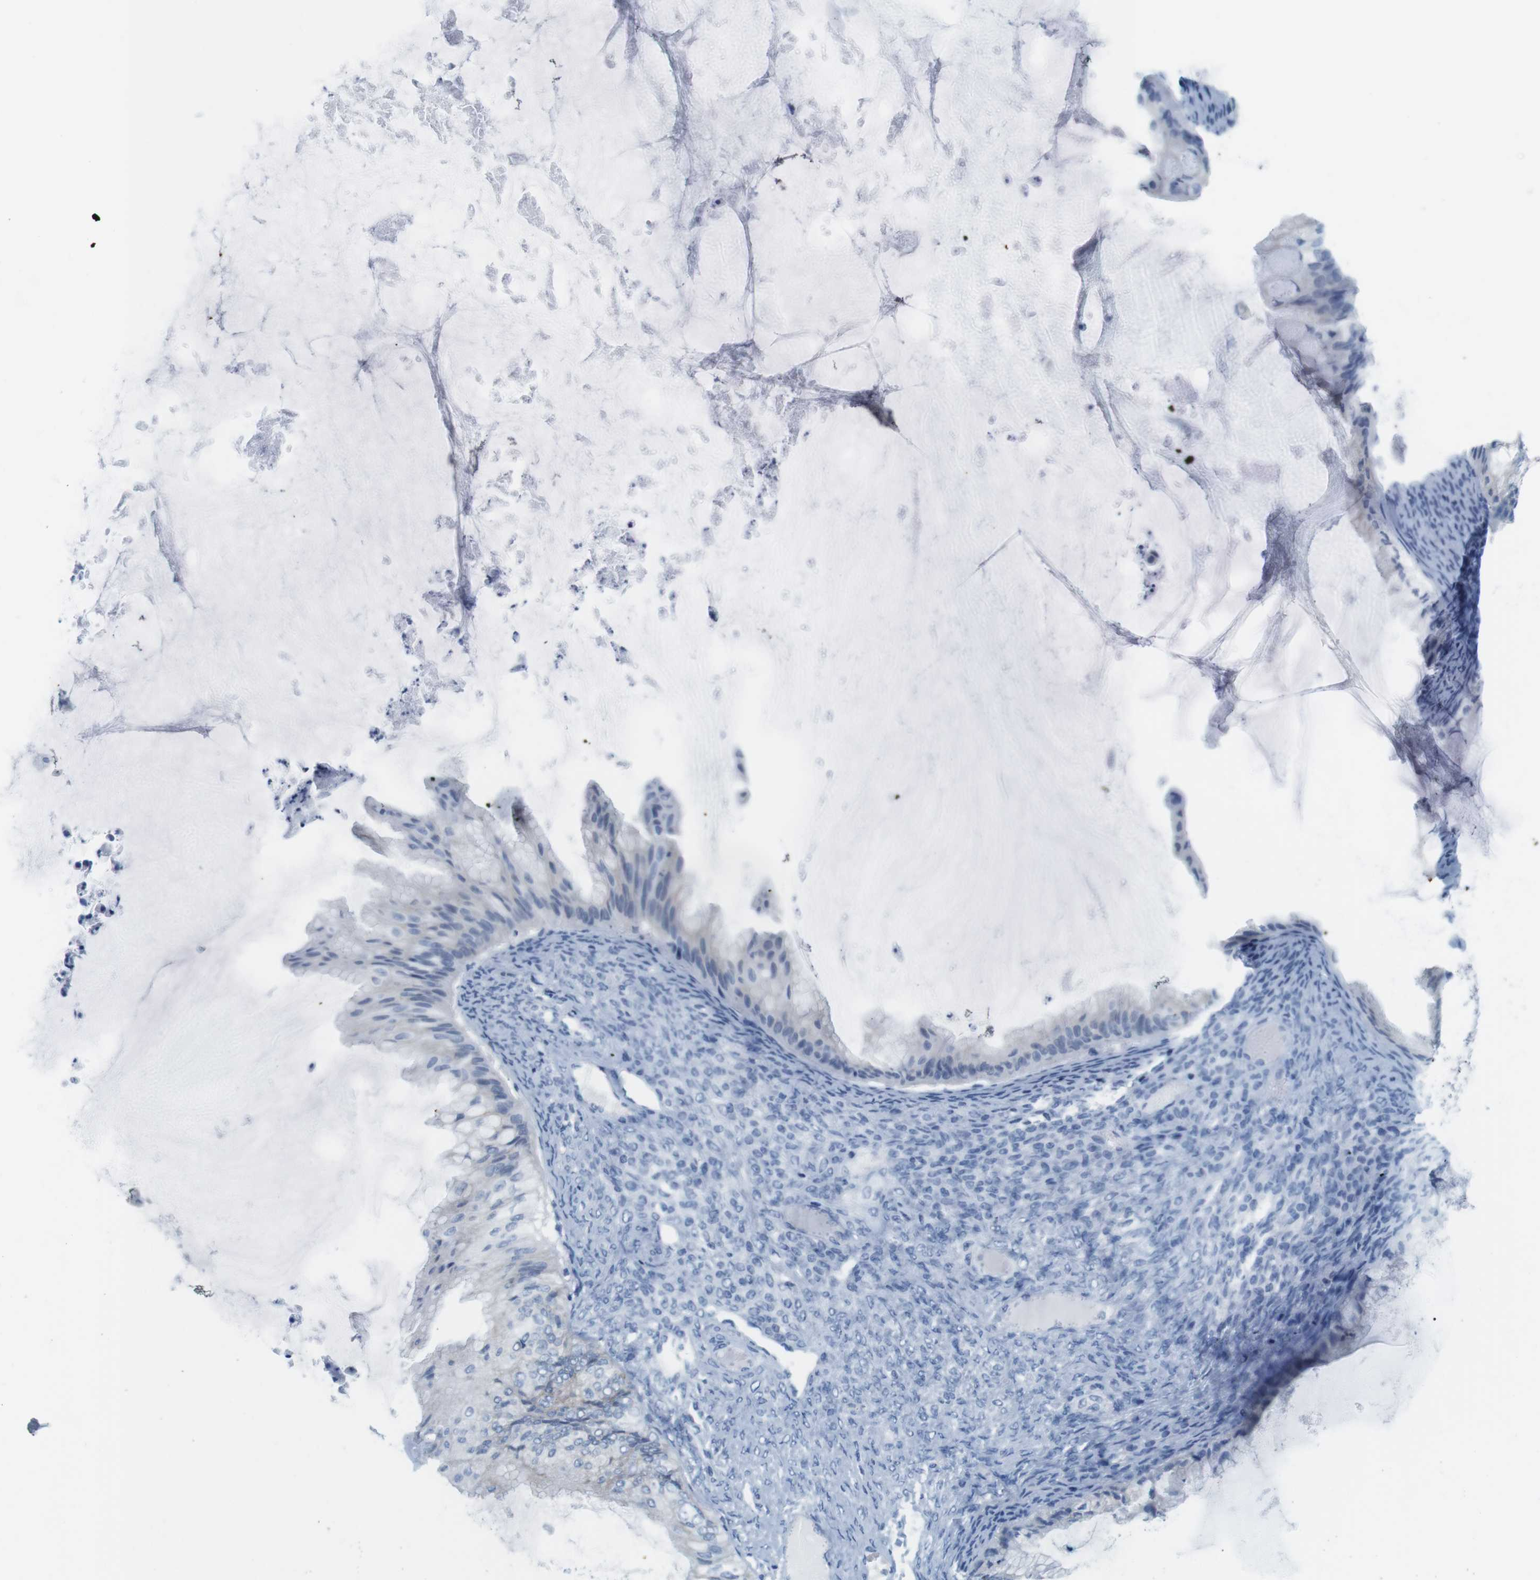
{"staining": {"intensity": "weak", "quantity": "<25%", "location": "cytoplasmic/membranous"}, "tissue": "ovarian cancer", "cell_type": "Tumor cells", "image_type": "cancer", "snomed": [{"axis": "morphology", "description": "Cystadenocarcinoma, mucinous, NOS"}, {"axis": "topography", "description": "Ovary"}], "caption": "An IHC photomicrograph of ovarian cancer is shown. There is no staining in tumor cells of ovarian cancer.", "gene": "CYP2C9", "patient": {"sex": "female", "age": 61}}